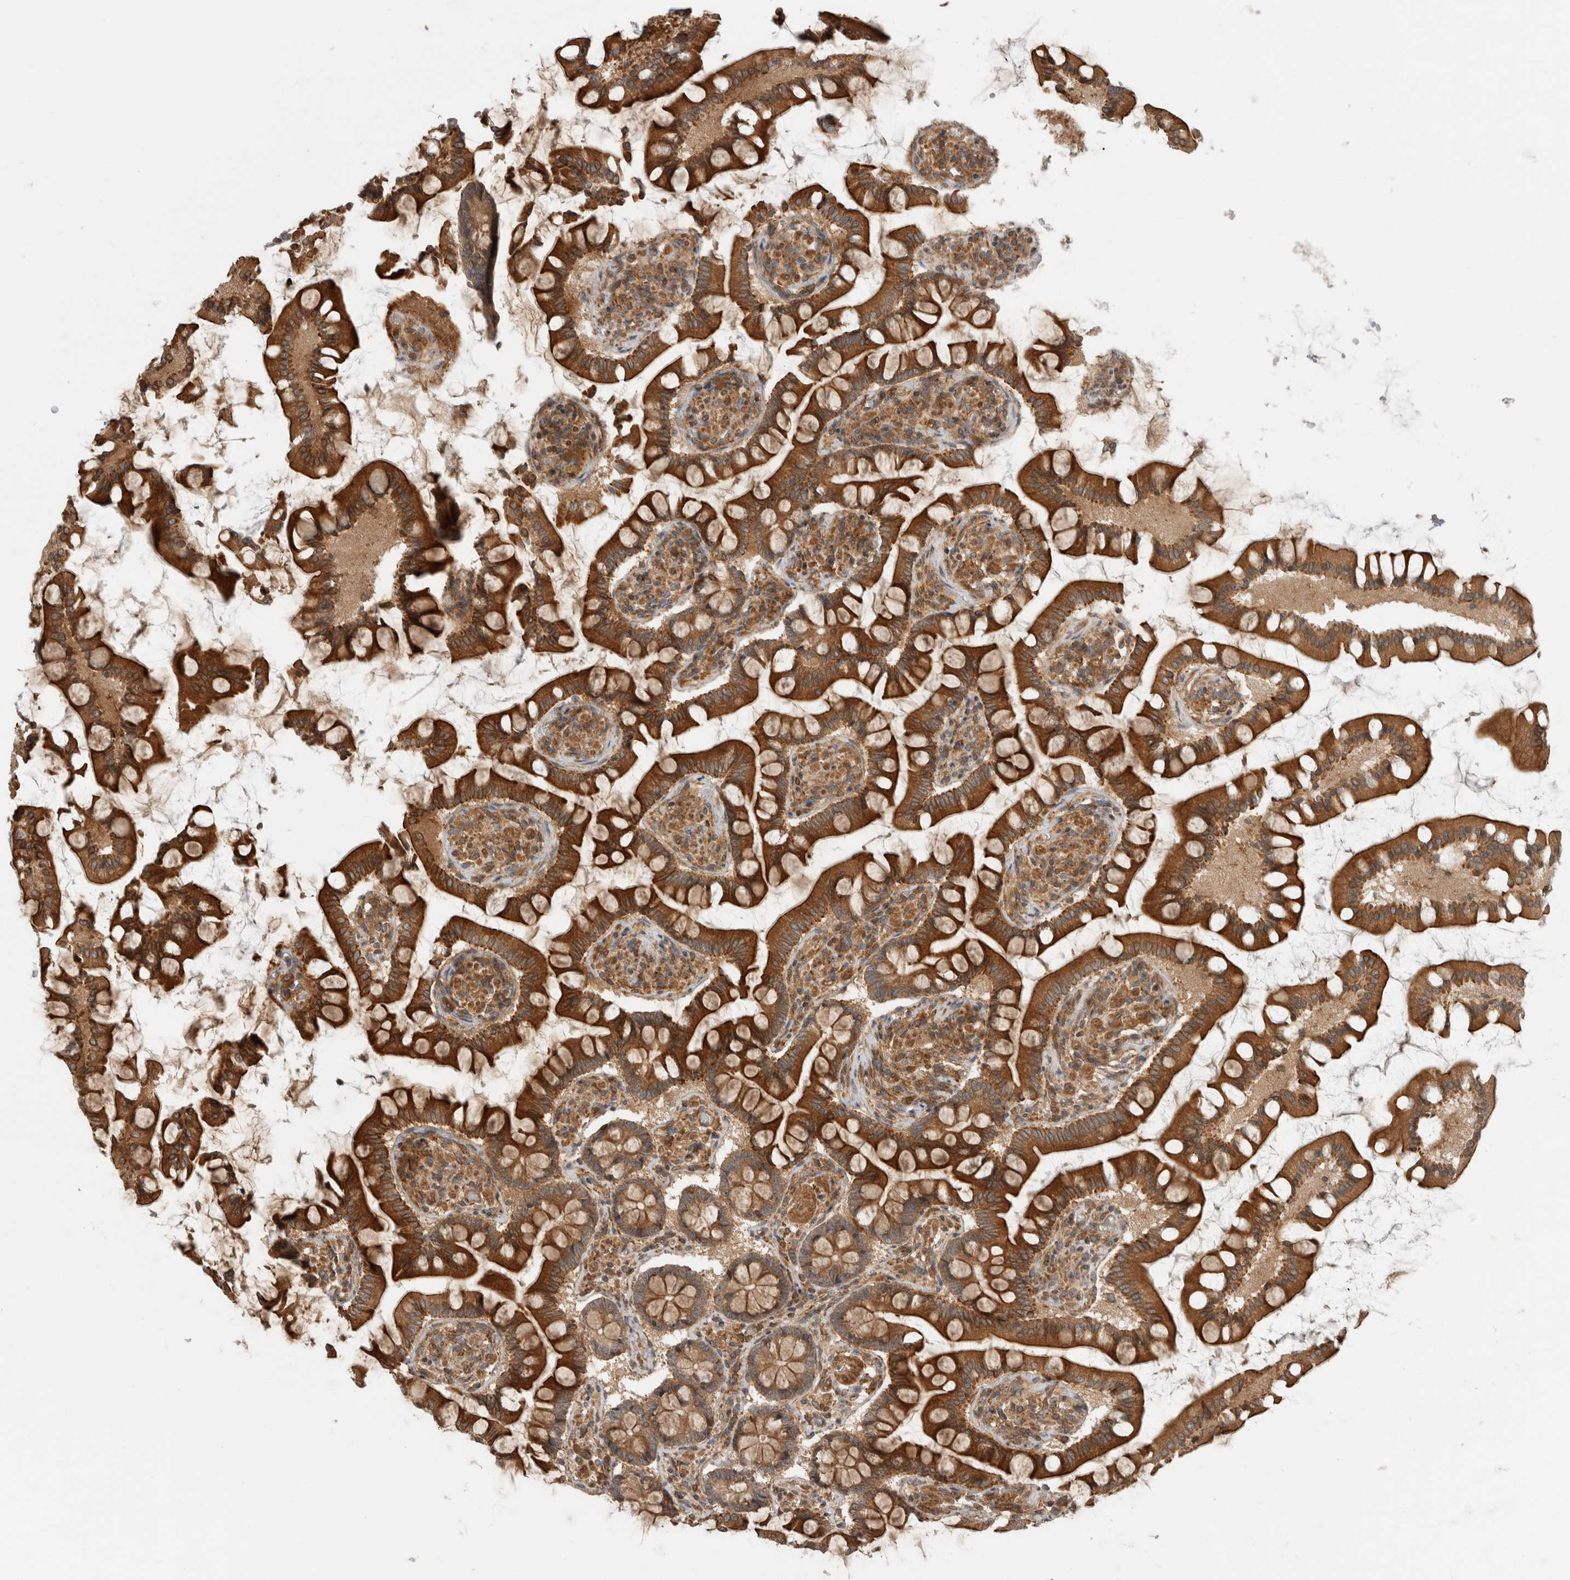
{"staining": {"intensity": "strong", "quantity": ">75%", "location": "cytoplasmic/membranous"}, "tissue": "small intestine", "cell_type": "Glandular cells", "image_type": "normal", "snomed": [{"axis": "morphology", "description": "Normal tissue, NOS"}, {"axis": "topography", "description": "Small intestine"}], "caption": "Immunohistochemical staining of benign human small intestine shows strong cytoplasmic/membranous protein expression in about >75% of glandular cells.", "gene": "WASF2", "patient": {"sex": "male", "age": 41}}